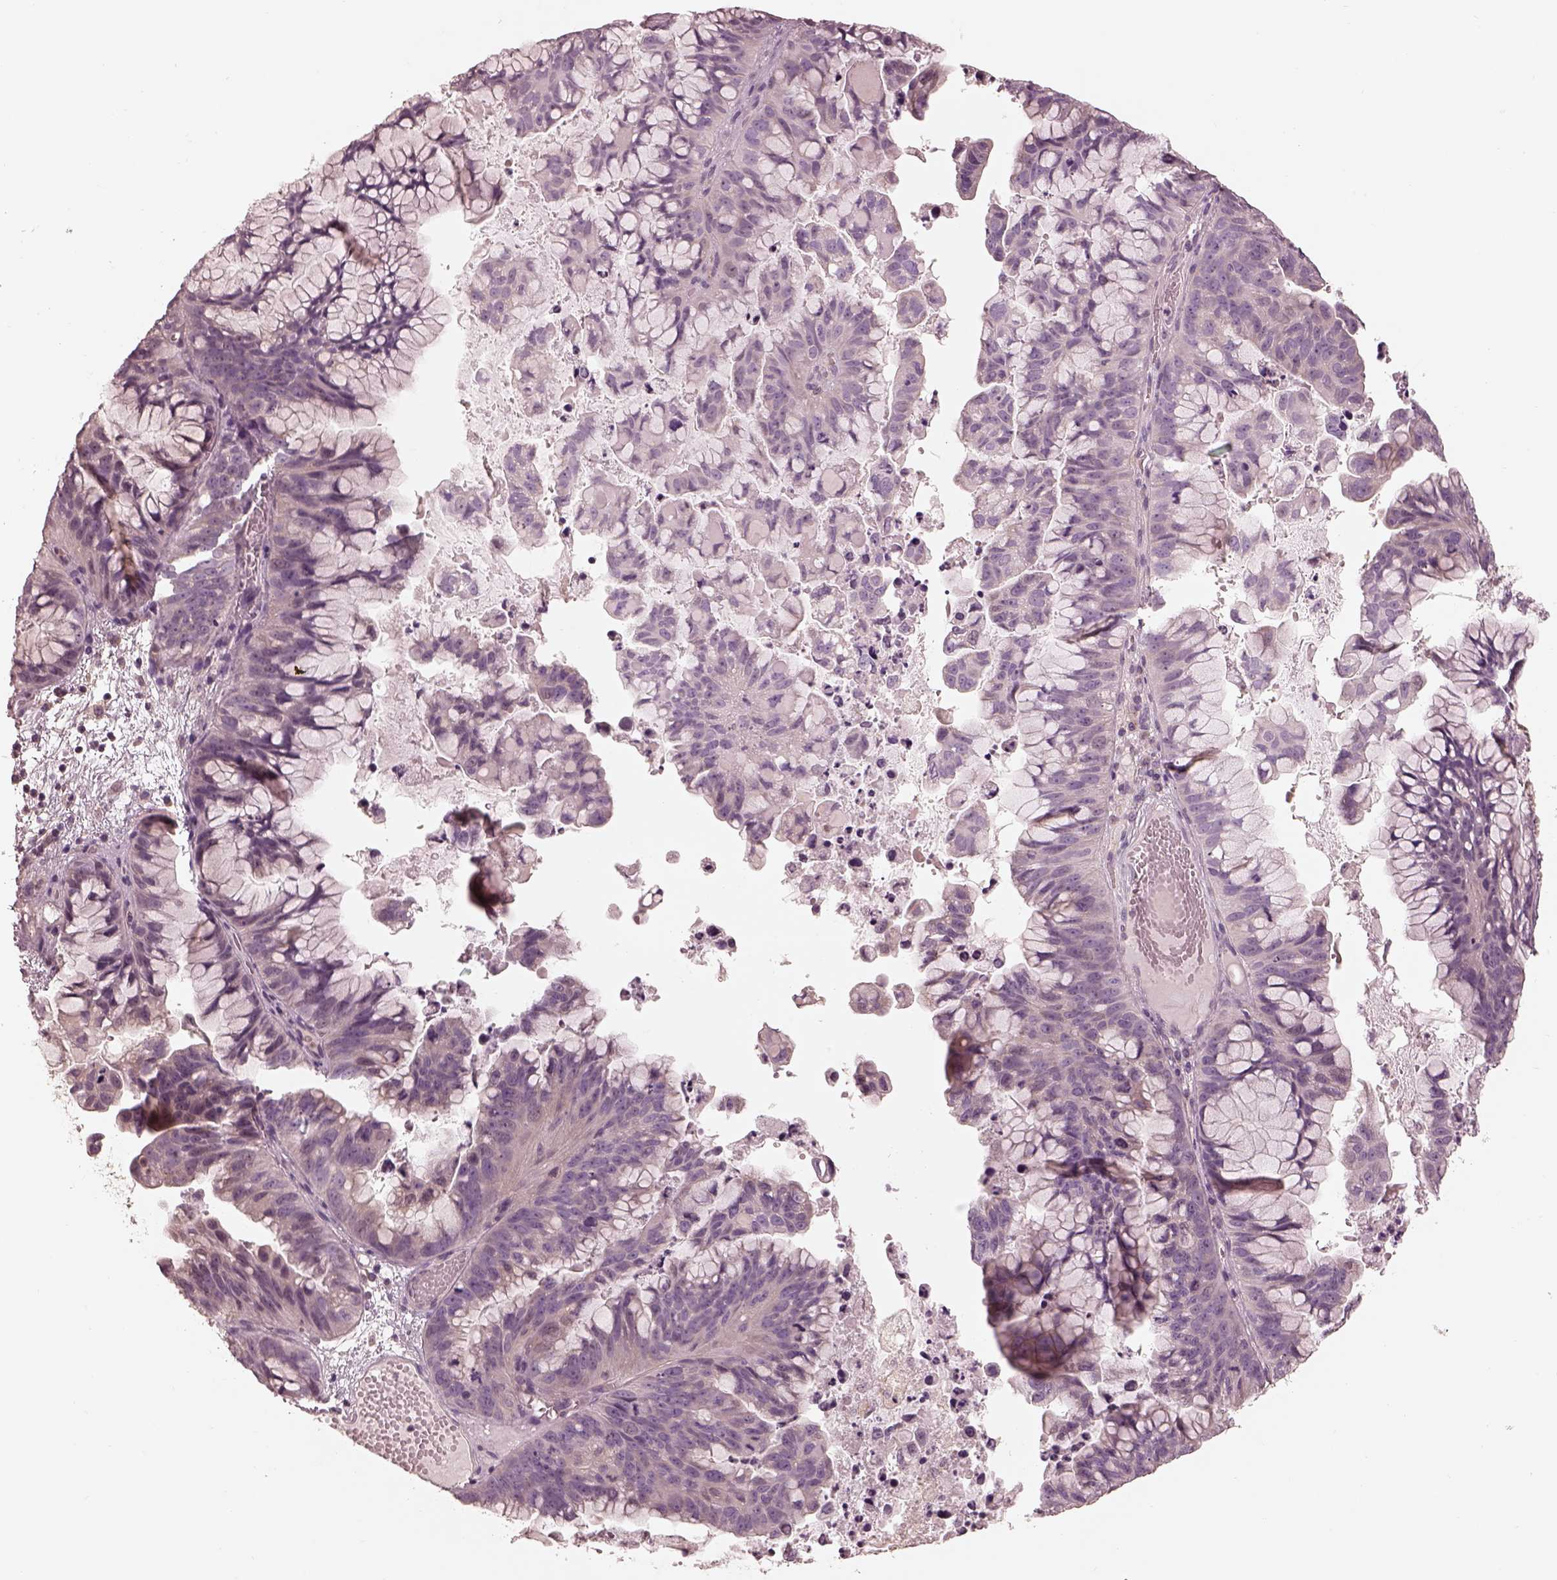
{"staining": {"intensity": "negative", "quantity": "none", "location": "none"}, "tissue": "ovarian cancer", "cell_type": "Tumor cells", "image_type": "cancer", "snomed": [{"axis": "morphology", "description": "Cystadenocarcinoma, mucinous, NOS"}, {"axis": "topography", "description": "Ovary"}], "caption": "IHC micrograph of neoplastic tissue: human mucinous cystadenocarcinoma (ovarian) stained with DAB displays no significant protein expression in tumor cells.", "gene": "PRKACG", "patient": {"sex": "female", "age": 76}}